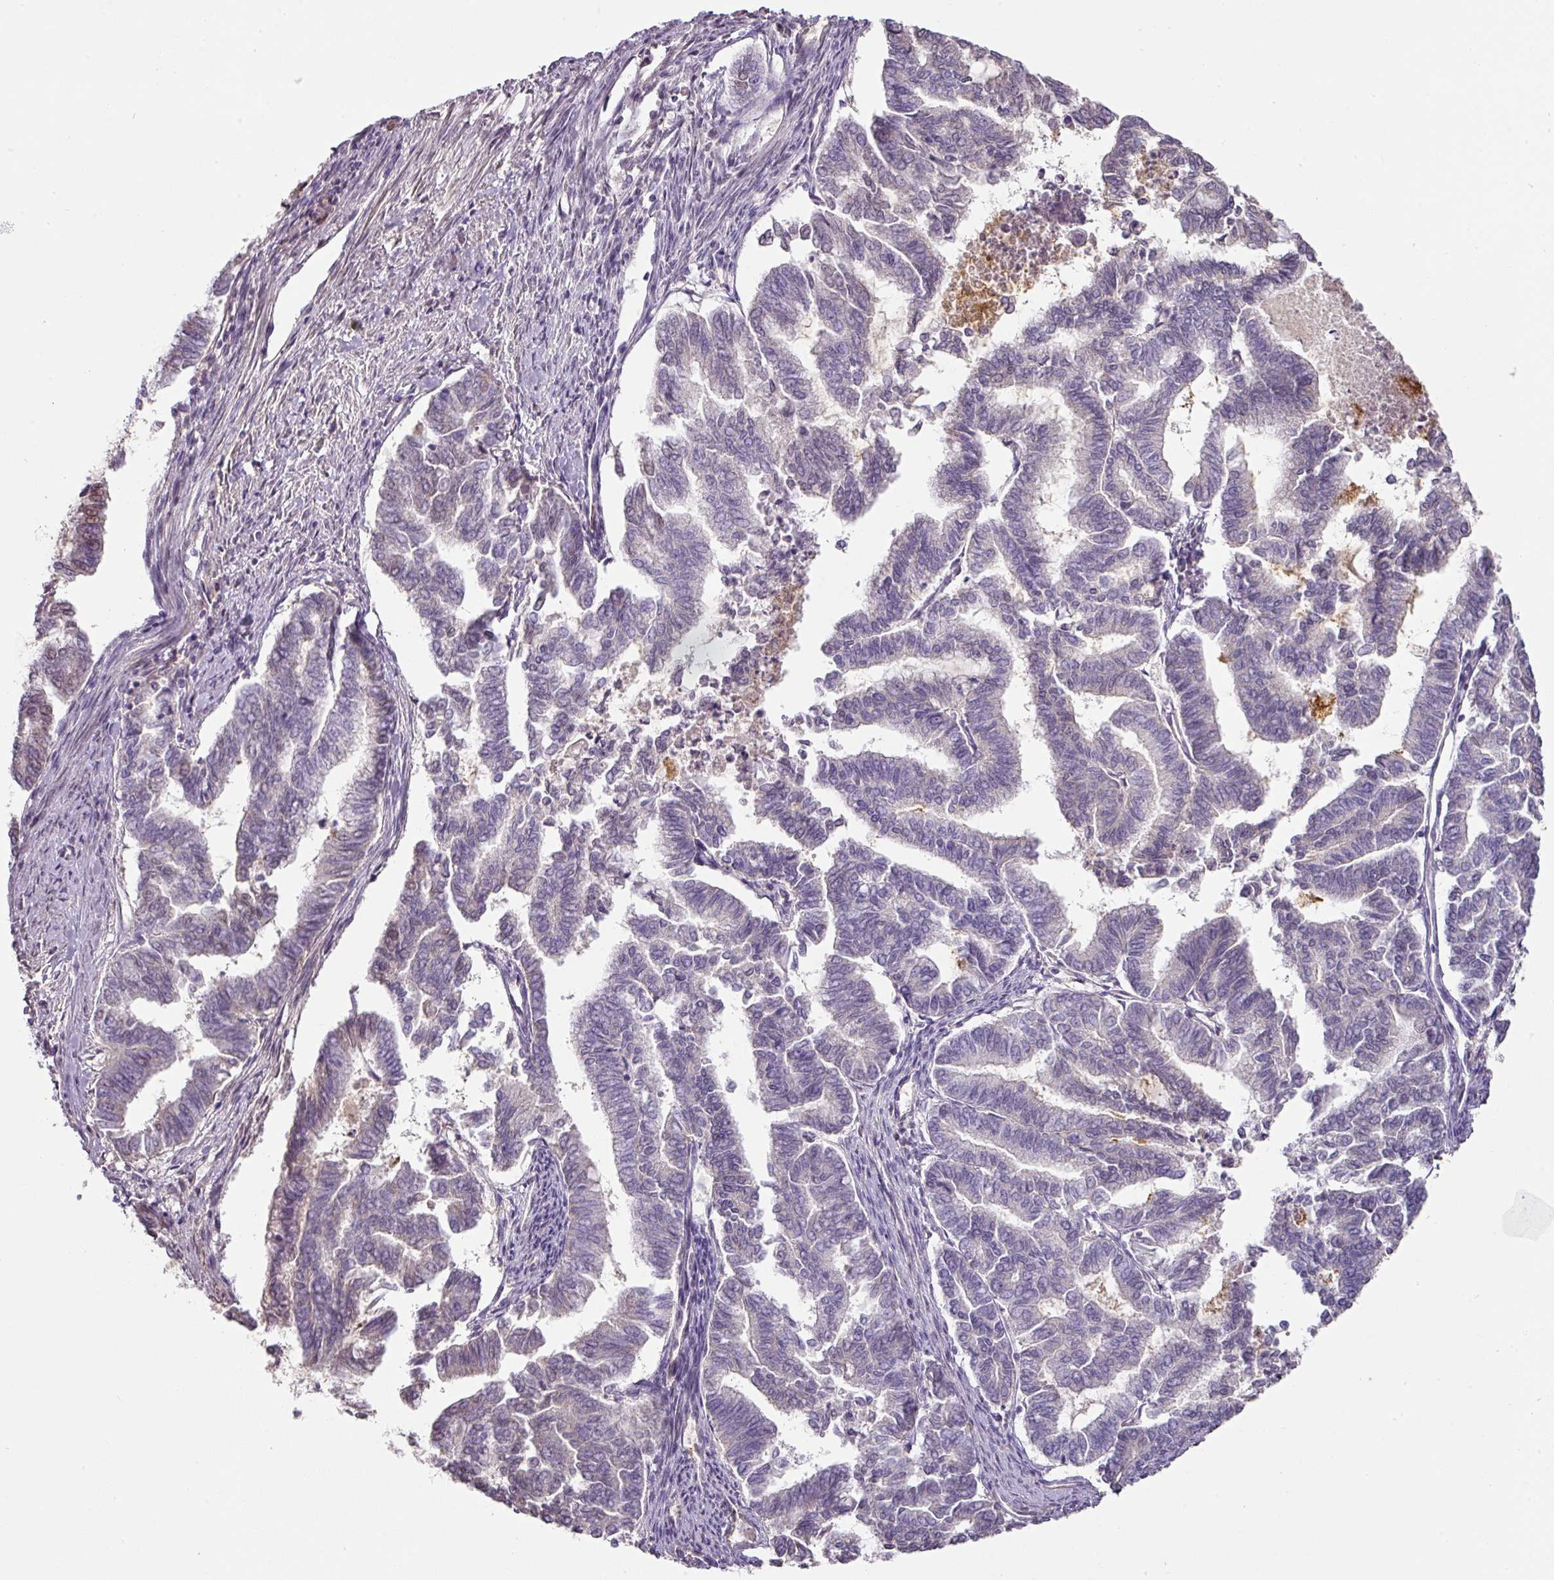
{"staining": {"intensity": "negative", "quantity": "none", "location": "none"}, "tissue": "endometrial cancer", "cell_type": "Tumor cells", "image_type": "cancer", "snomed": [{"axis": "morphology", "description": "Adenocarcinoma, NOS"}, {"axis": "topography", "description": "Endometrium"}], "caption": "High power microscopy image of an immunohistochemistry (IHC) photomicrograph of endometrial cancer, revealing no significant expression in tumor cells.", "gene": "CCZ1", "patient": {"sex": "female", "age": 79}}